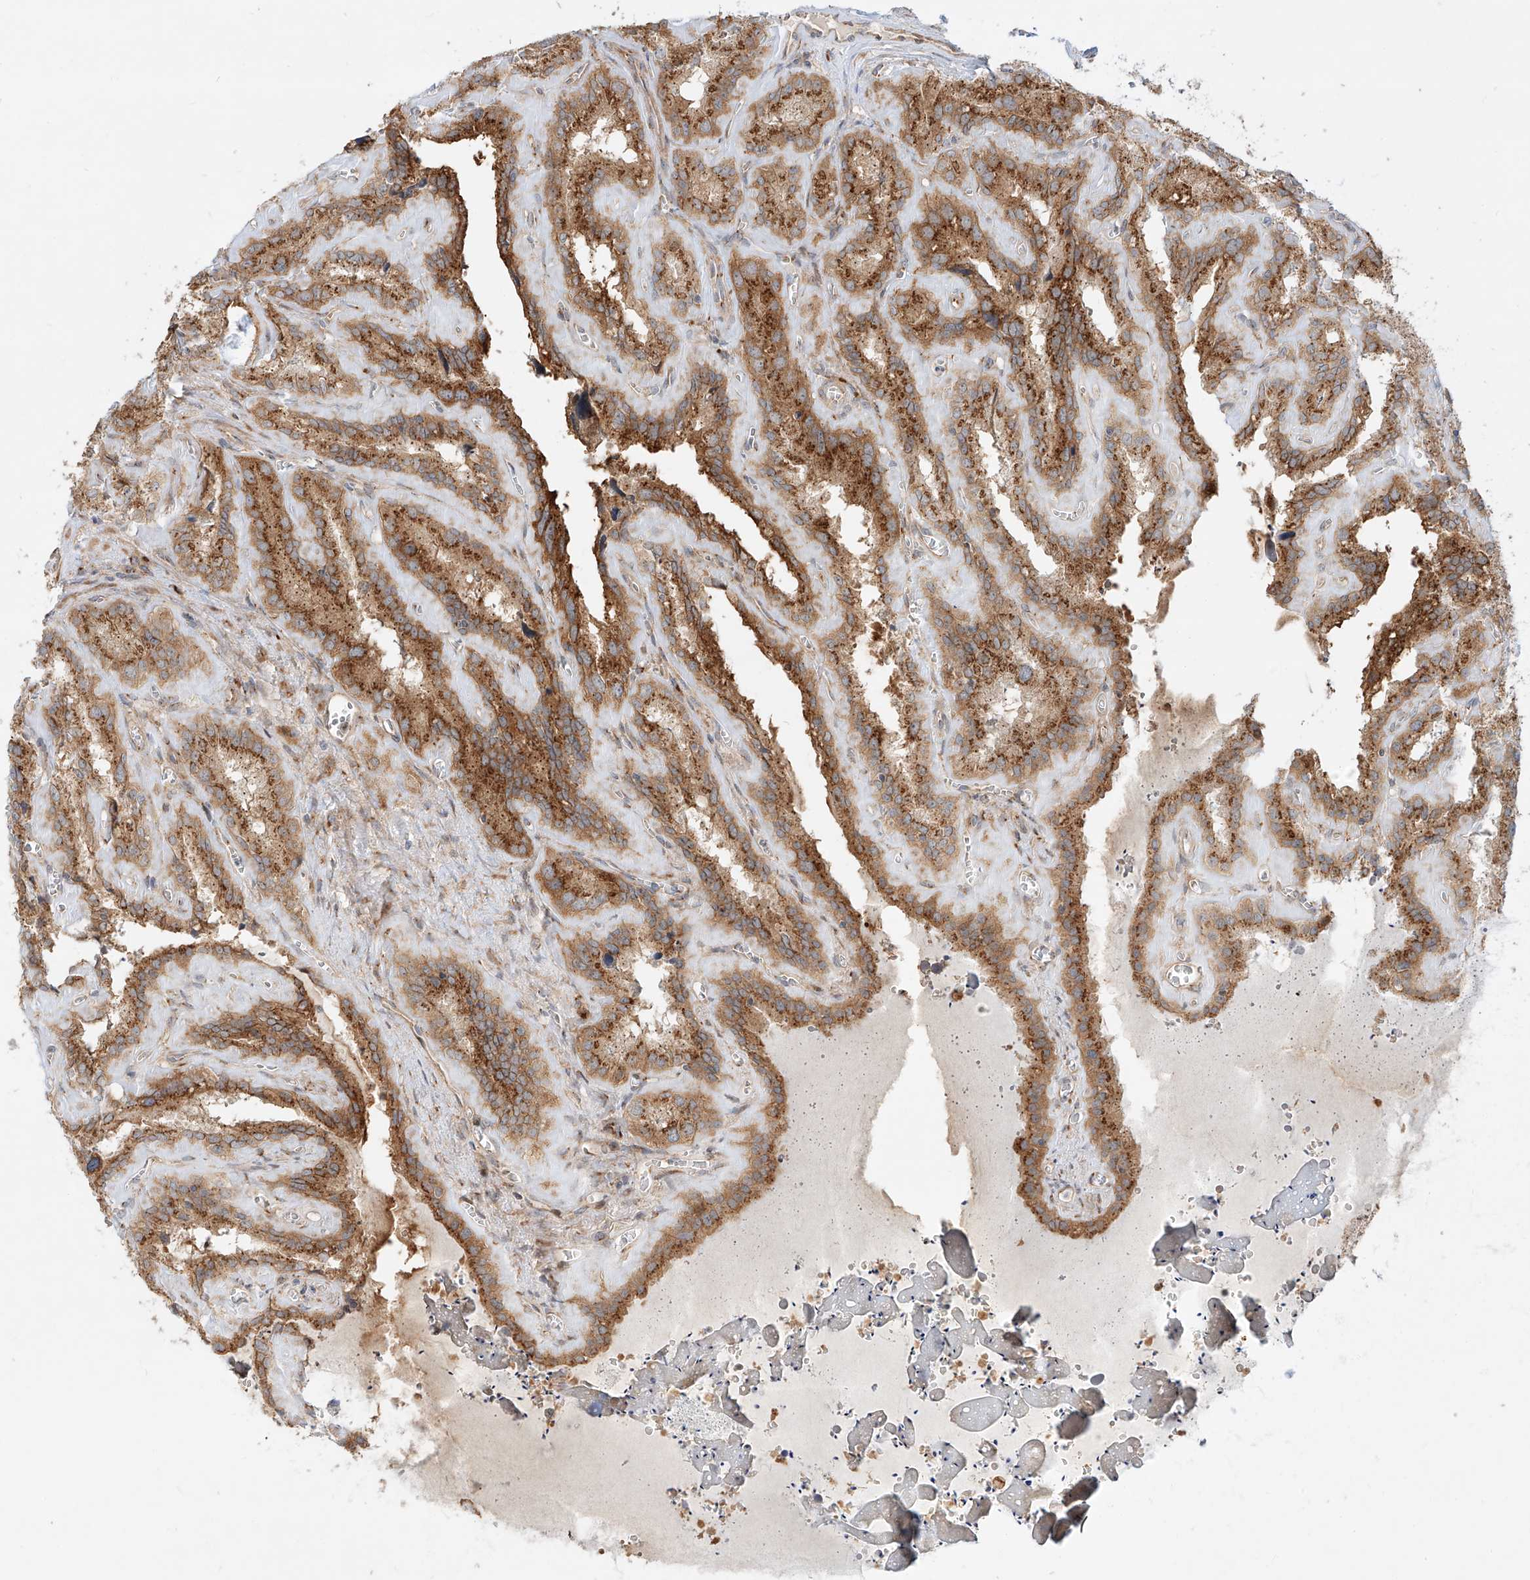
{"staining": {"intensity": "strong", "quantity": ">75%", "location": "cytoplasmic/membranous"}, "tissue": "seminal vesicle", "cell_type": "Glandular cells", "image_type": "normal", "snomed": [{"axis": "morphology", "description": "Normal tissue, NOS"}, {"axis": "topography", "description": "Prostate"}, {"axis": "topography", "description": "Seminal veicle"}], "caption": "This is an image of immunohistochemistry (IHC) staining of unremarkable seminal vesicle, which shows strong positivity in the cytoplasmic/membranous of glandular cells.", "gene": "ZNF287", "patient": {"sex": "male", "age": 59}}